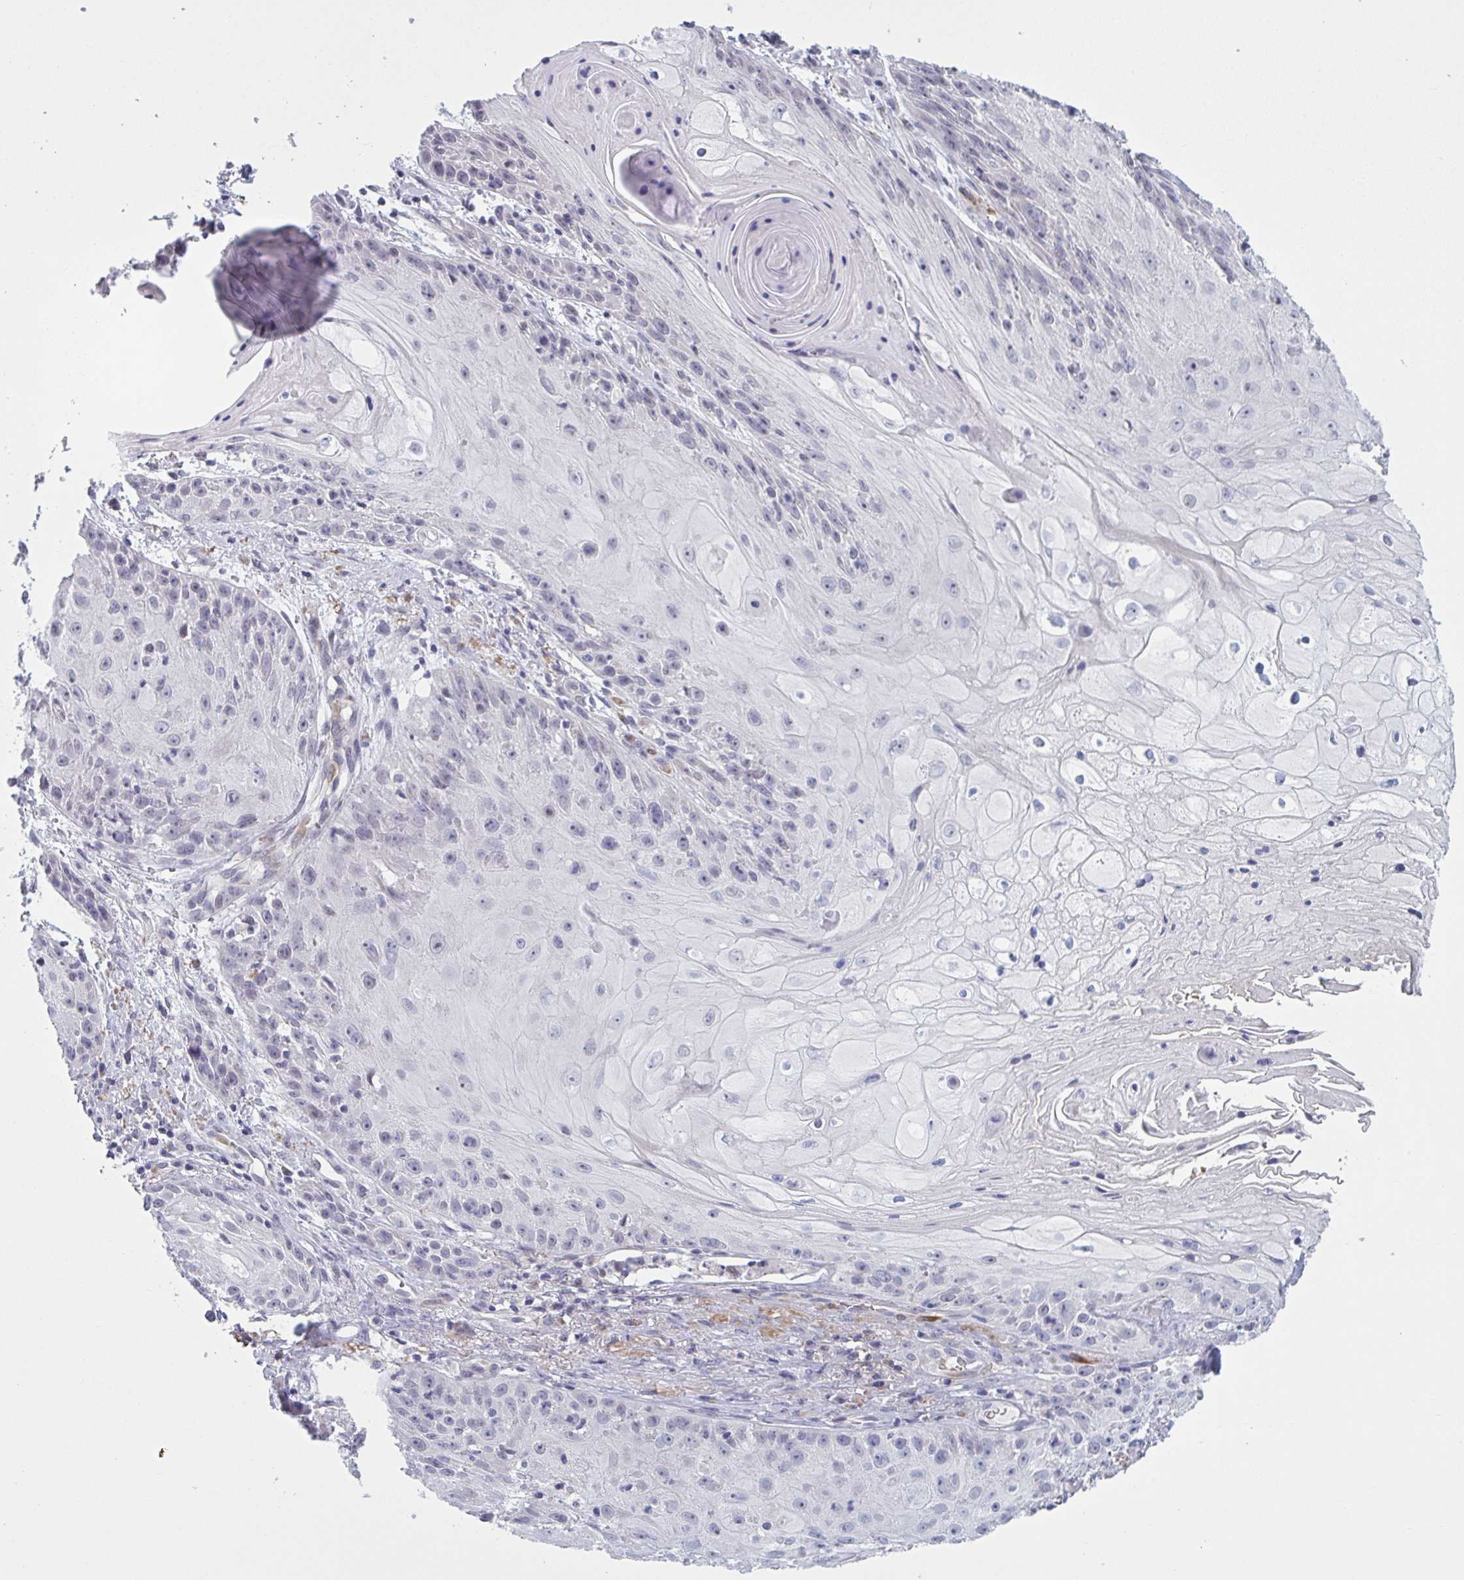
{"staining": {"intensity": "negative", "quantity": "none", "location": "none"}, "tissue": "skin cancer", "cell_type": "Tumor cells", "image_type": "cancer", "snomed": [{"axis": "morphology", "description": "Squamous cell carcinoma, NOS"}, {"axis": "topography", "description": "Skin"}, {"axis": "topography", "description": "Vulva"}], "caption": "Immunohistochemistry (IHC) of human skin cancer displays no positivity in tumor cells. (Brightfield microscopy of DAB (3,3'-diaminobenzidine) IHC at high magnification).", "gene": "HSD11B2", "patient": {"sex": "female", "age": 76}}